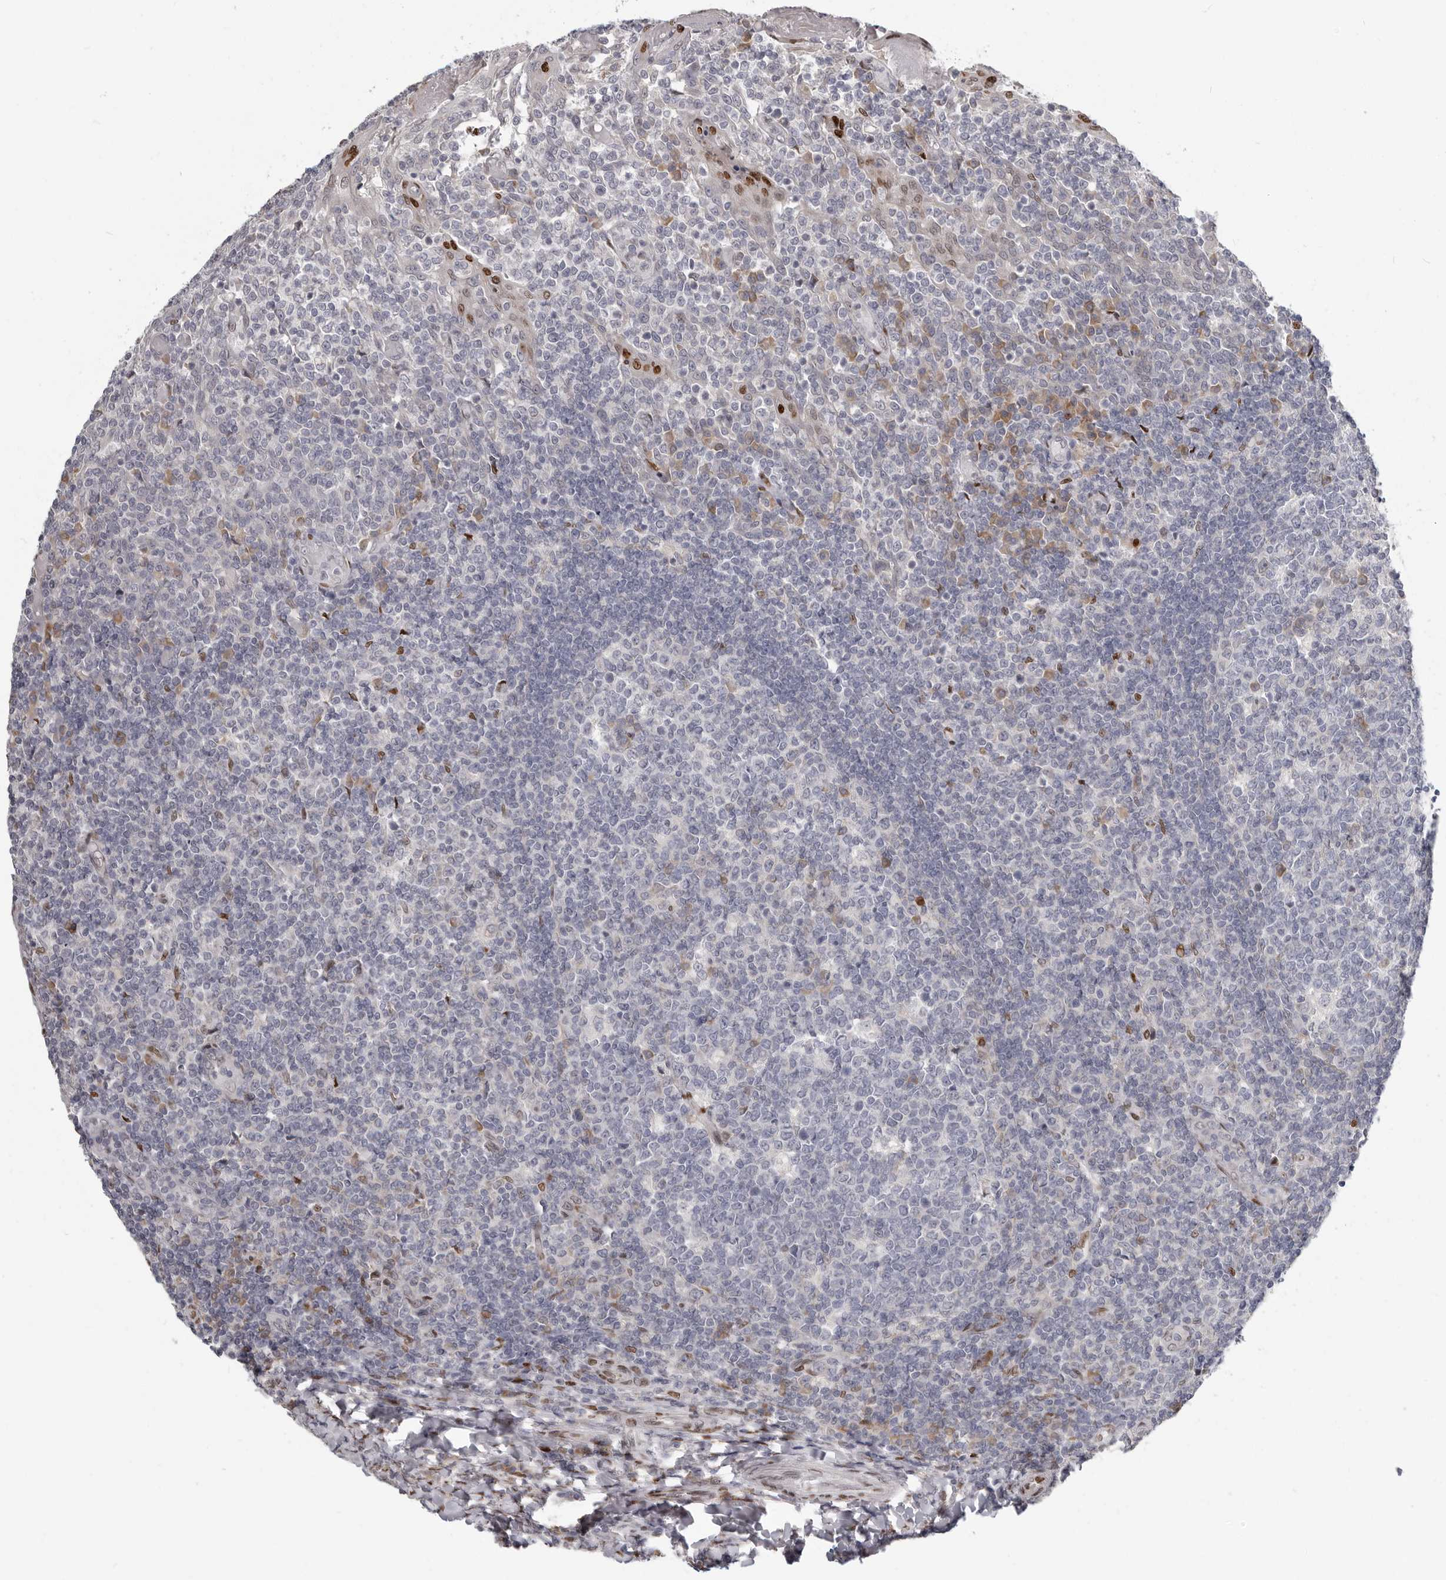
{"staining": {"intensity": "negative", "quantity": "none", "location": "none"}, "tissue": "tonsil", "cell_type": "Germinal center cells", "image_type": "normal", "snomed": [{"axis": "morphology", "description": "Normal tissue, NOS"}, {"axis": "topography", "description": "Tonsil"}], "caption": "This is a image of immunohistochemistry staining of benign tonsil, which shows no positivity in germinal center cells. (DAB (3,3'-diaminobenzidine) immunohistochemistry (IHC) with hematoxylin counter stain).", "gene": "SRP19", "patient": {"sex": "female", "age": 19}}